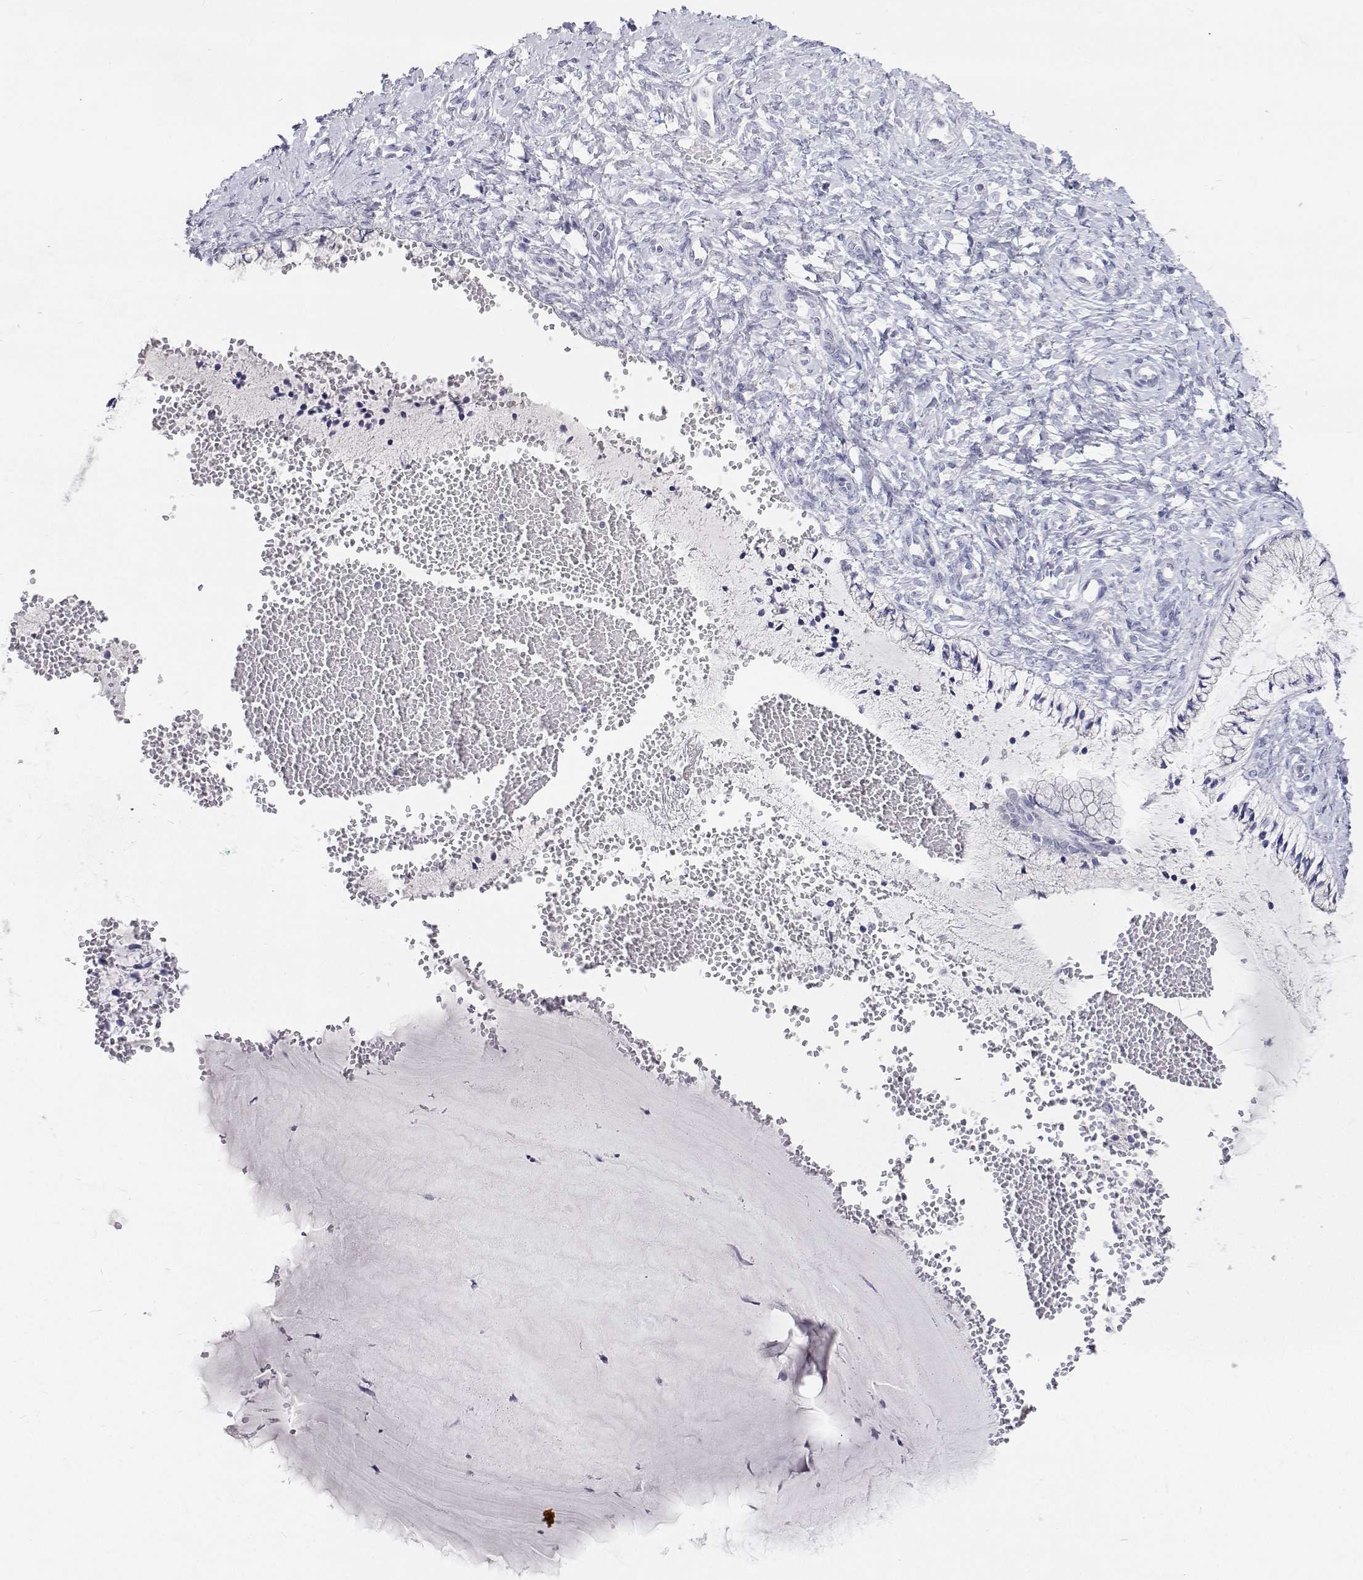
{"staining": {"intensity": "negative", "quantity": "none", "location": "none"}, "tissue": "cervix", "cell_type": "Glandular cells", "image_type": "normal", "snomed": [{"axis": "morphology", "description": "Normal tissue, NOS"}, {"axis": "topography", "description": "Cervix"}], "caption": "Immunohistochemistry (IHC) of benign cervix displays no positivity in glandular cells.", "gene": "NCR2", "patient": {"sex": "female", "age": 37}}